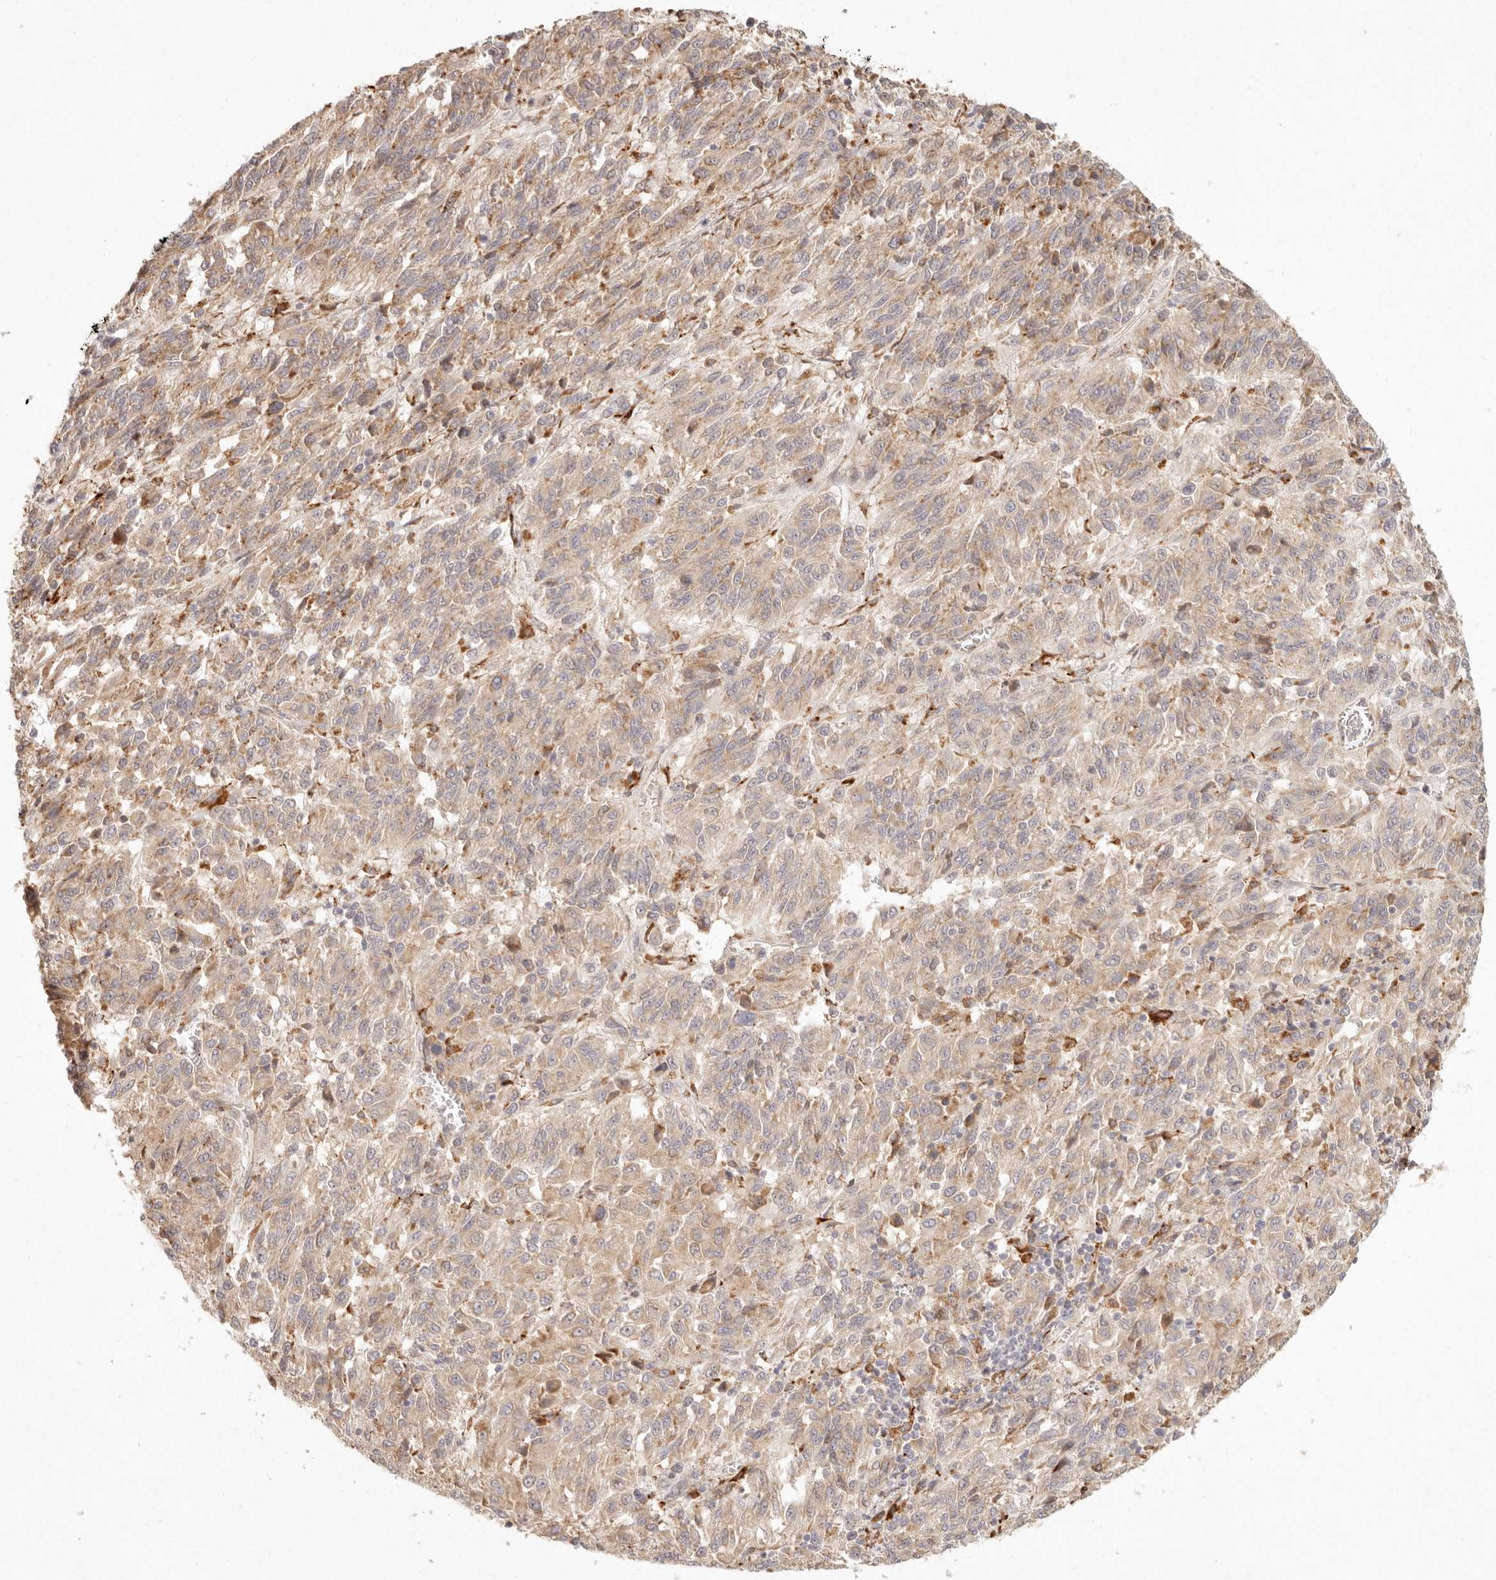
{"staining": {"intensity": "weak", "quantity": ">75%", "location": "cytoplasmic/membranous"}, "tissue": "melanoma", "cell_type": "Tumor cells", "image_type": "cancer", "snomed": [{"axis": "morphology", "description": "Malignant melanoma, Metastatic site"}, {"axis": "topography", "description": "Lung"}], "caption": "IHC of melanoma exhibits low levels of weak cytoplasmic/membranous expression in approximately >75% of tumor cells.", "gene": "C1orf127", "patient": {"sex": "male", "age": 64}}